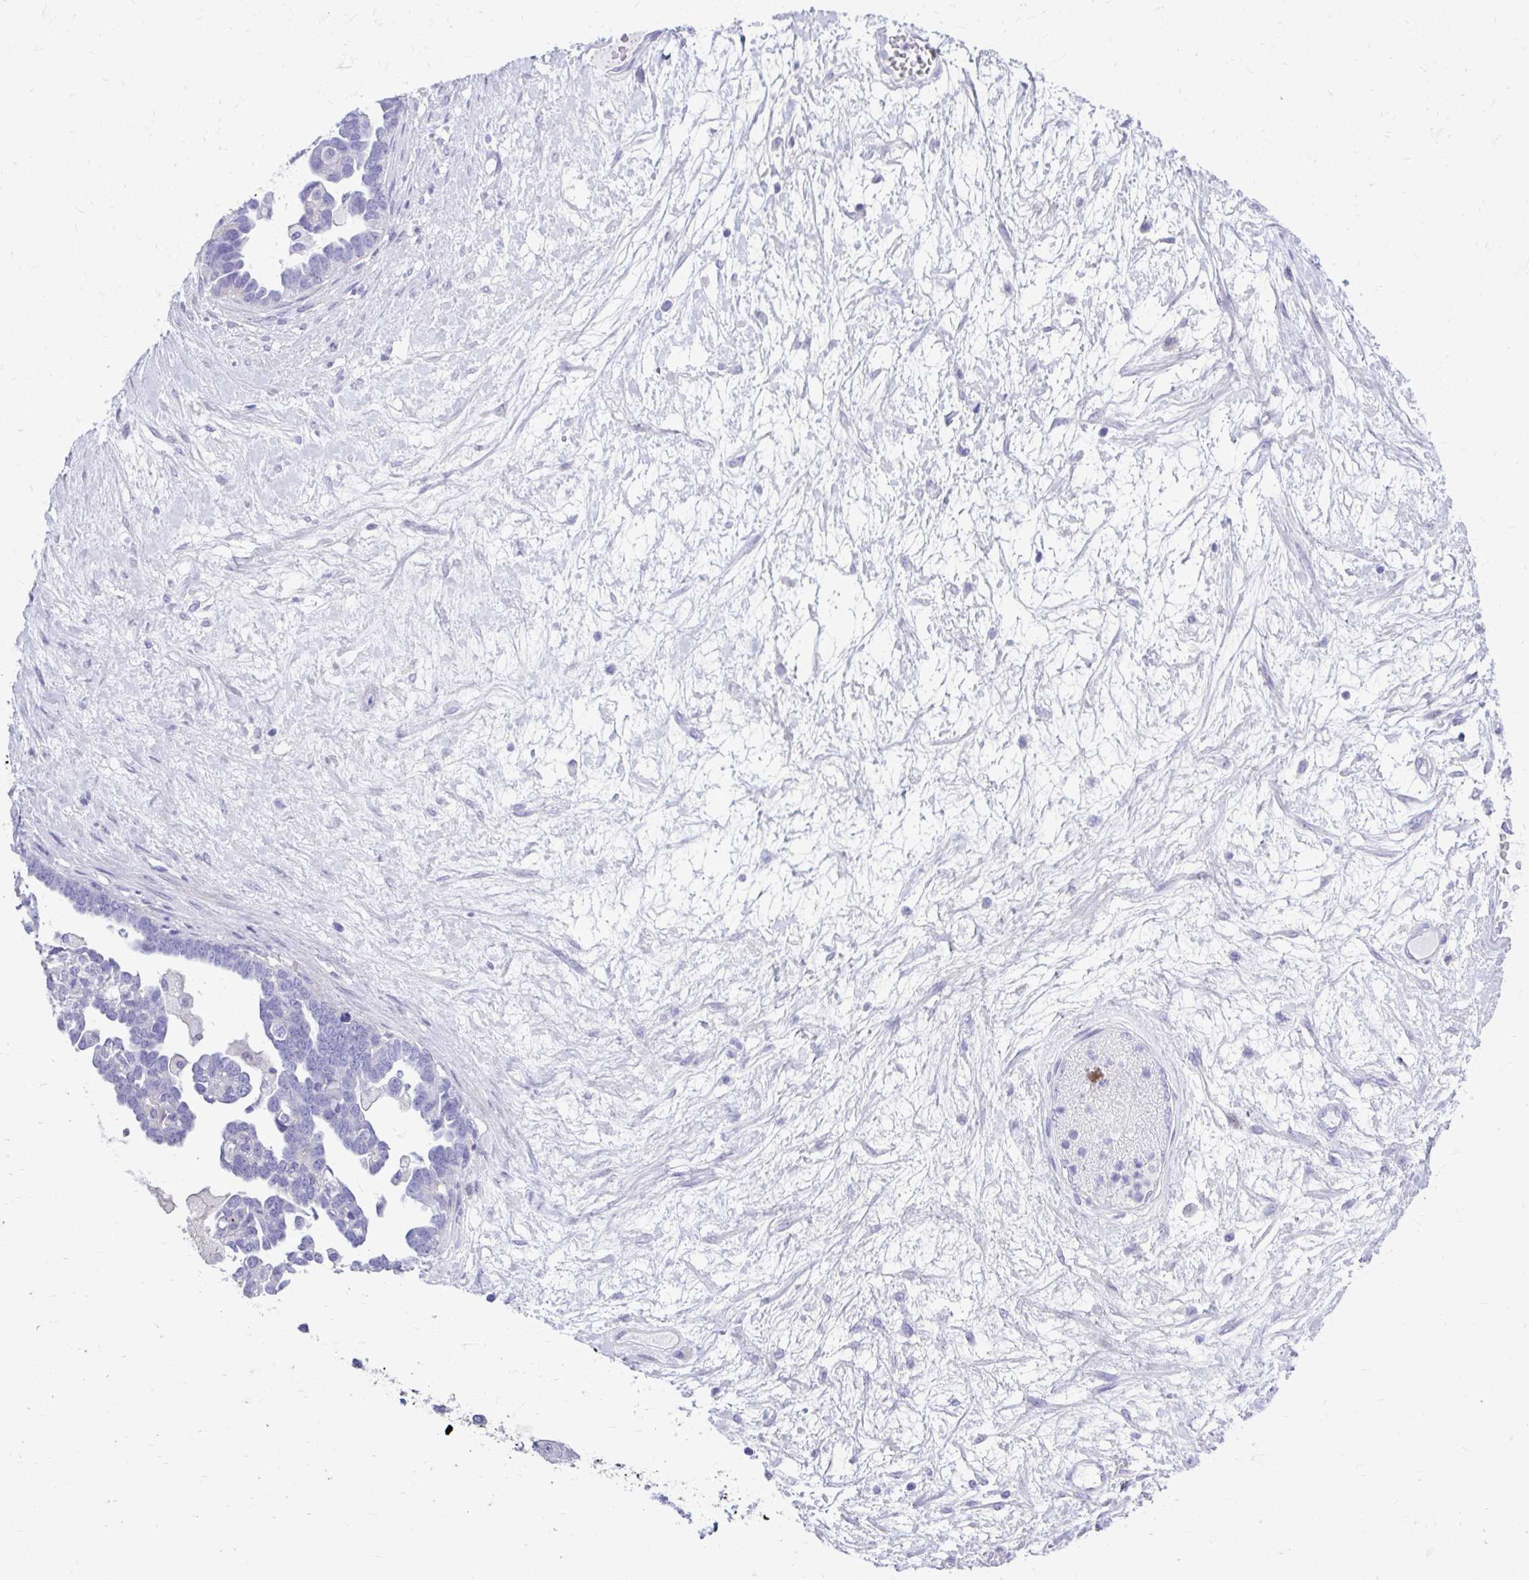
{"staining": {"intensity": "negative", "quantity": "none", "location": "none"}, "tissue": "ovarian cancer", "cell_type": "Tumor cells", "image_type": "cancer", "snomed": [{"axis": "morphology", "description": "Cystadenocarcinoma, serous, NOS"}, {"axis": "topography", "description": "Ovary"}], "caption": "DAB (3,3'-diaminobenzidine) immunohistochemical staining of human ovarian serous cystadenocarcinoma displays no significant expression in tumor cells. (Stains: DAB IHC with hematoxylin counter stain, Microscopy: brightfield microscopy at high magnification).", "gene": "BCL6B", "patient": {"sex": "female", "age": 54}}